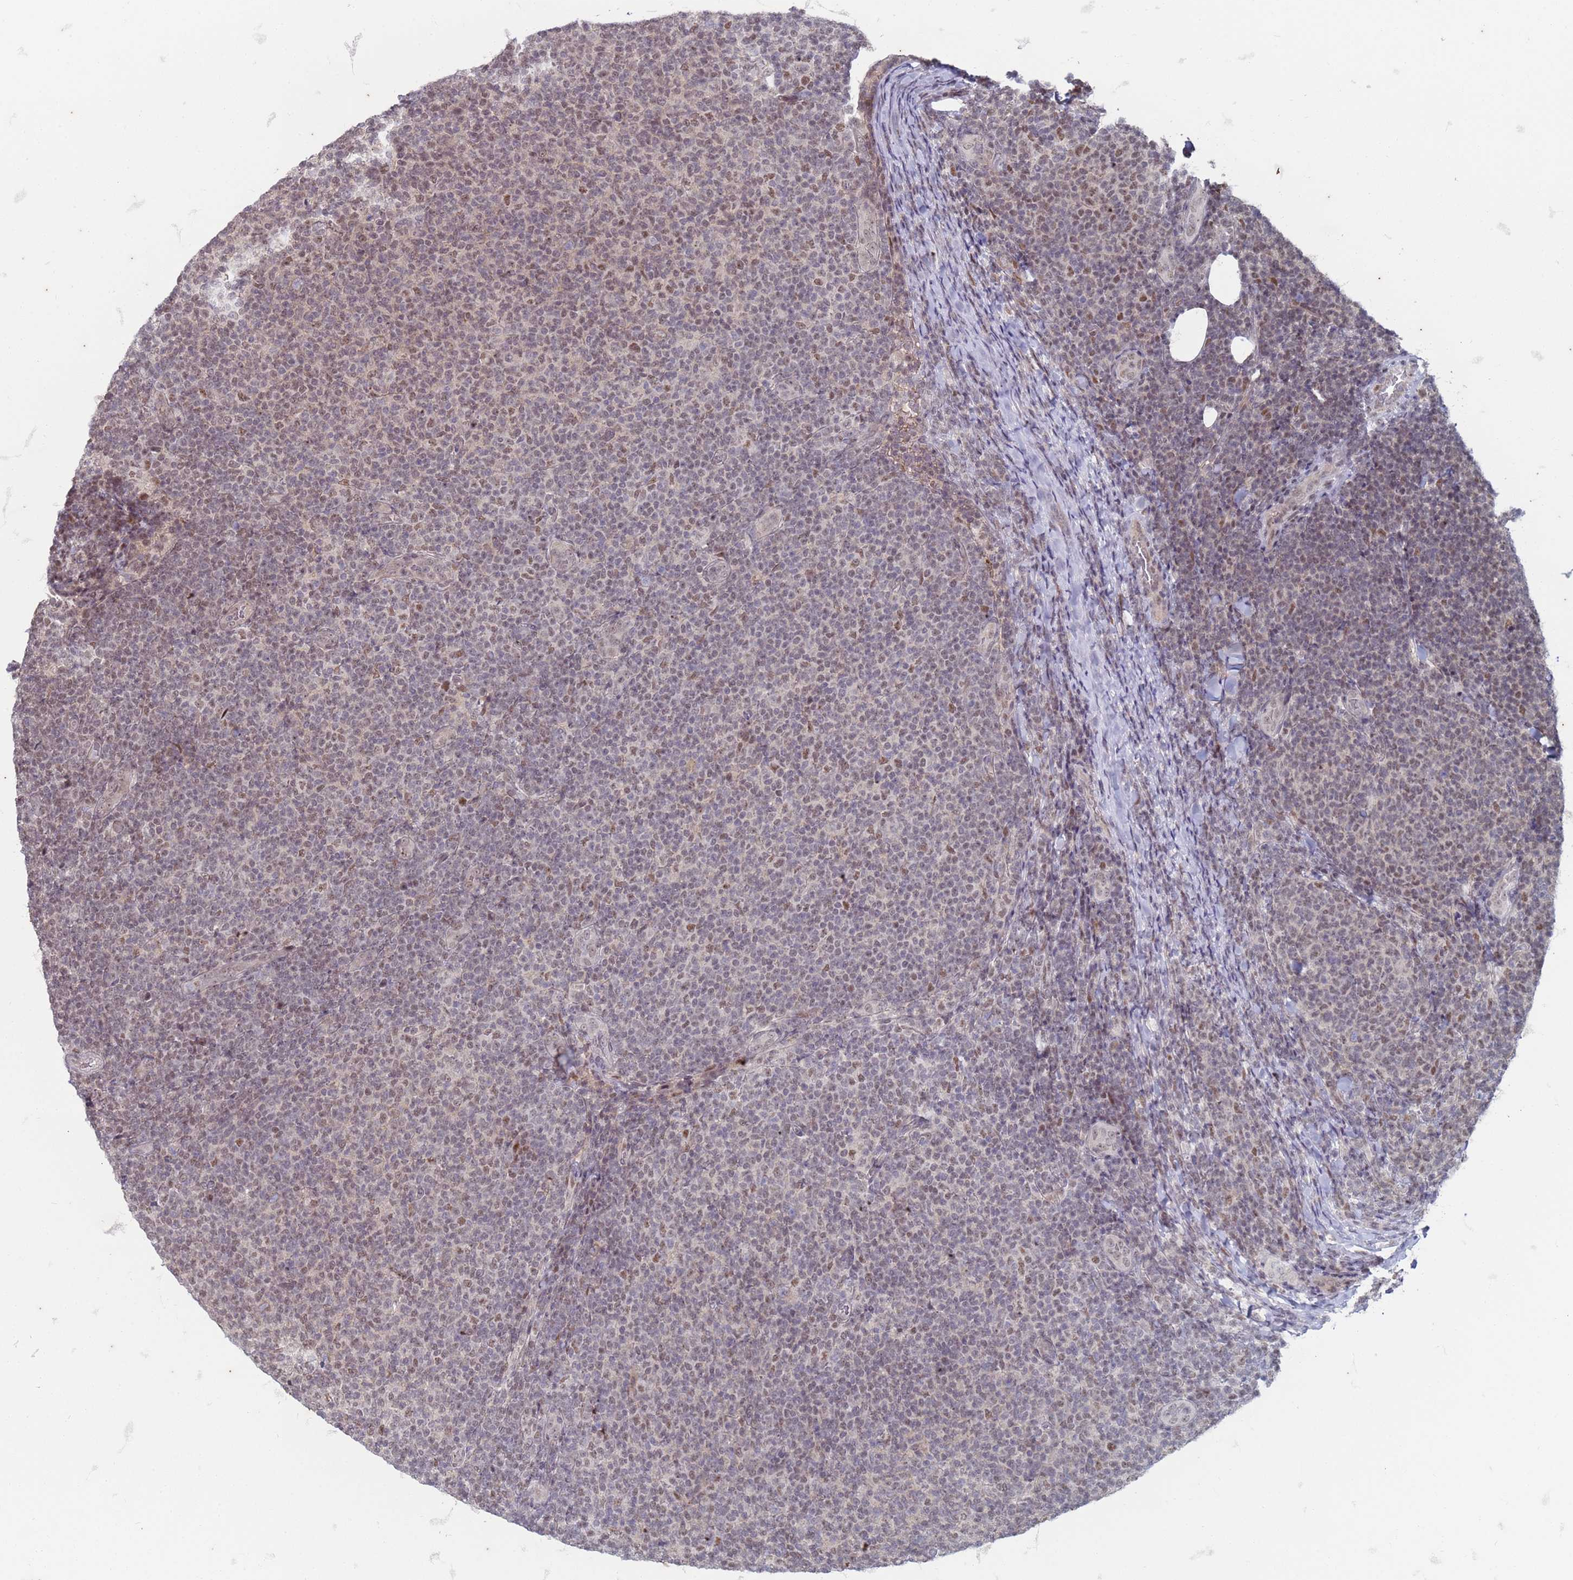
{"staining": {"intensity": "moderate", "quantity": "25%-75%", "location": "nuclear"}, "tissue": "lymphoma", "cell_type": "Tumor cells", "image_type": "cancer", "snomed": [{"axis": "morphology", "description": "Malignant lymphoma, non-Hodgkin's type, Low grade"}, {"axis": "topography", "description": "Lymph node"}], "caption": "Brown immunohistochemical staining in human malignant lymphoma, non-Hodgkin's type (low-grade) exhibits moderate nuclear staining in about 25%-75% of tumor cells.", "gene": "TRMT6", "patient": {"sex": "male", "age": 66}}